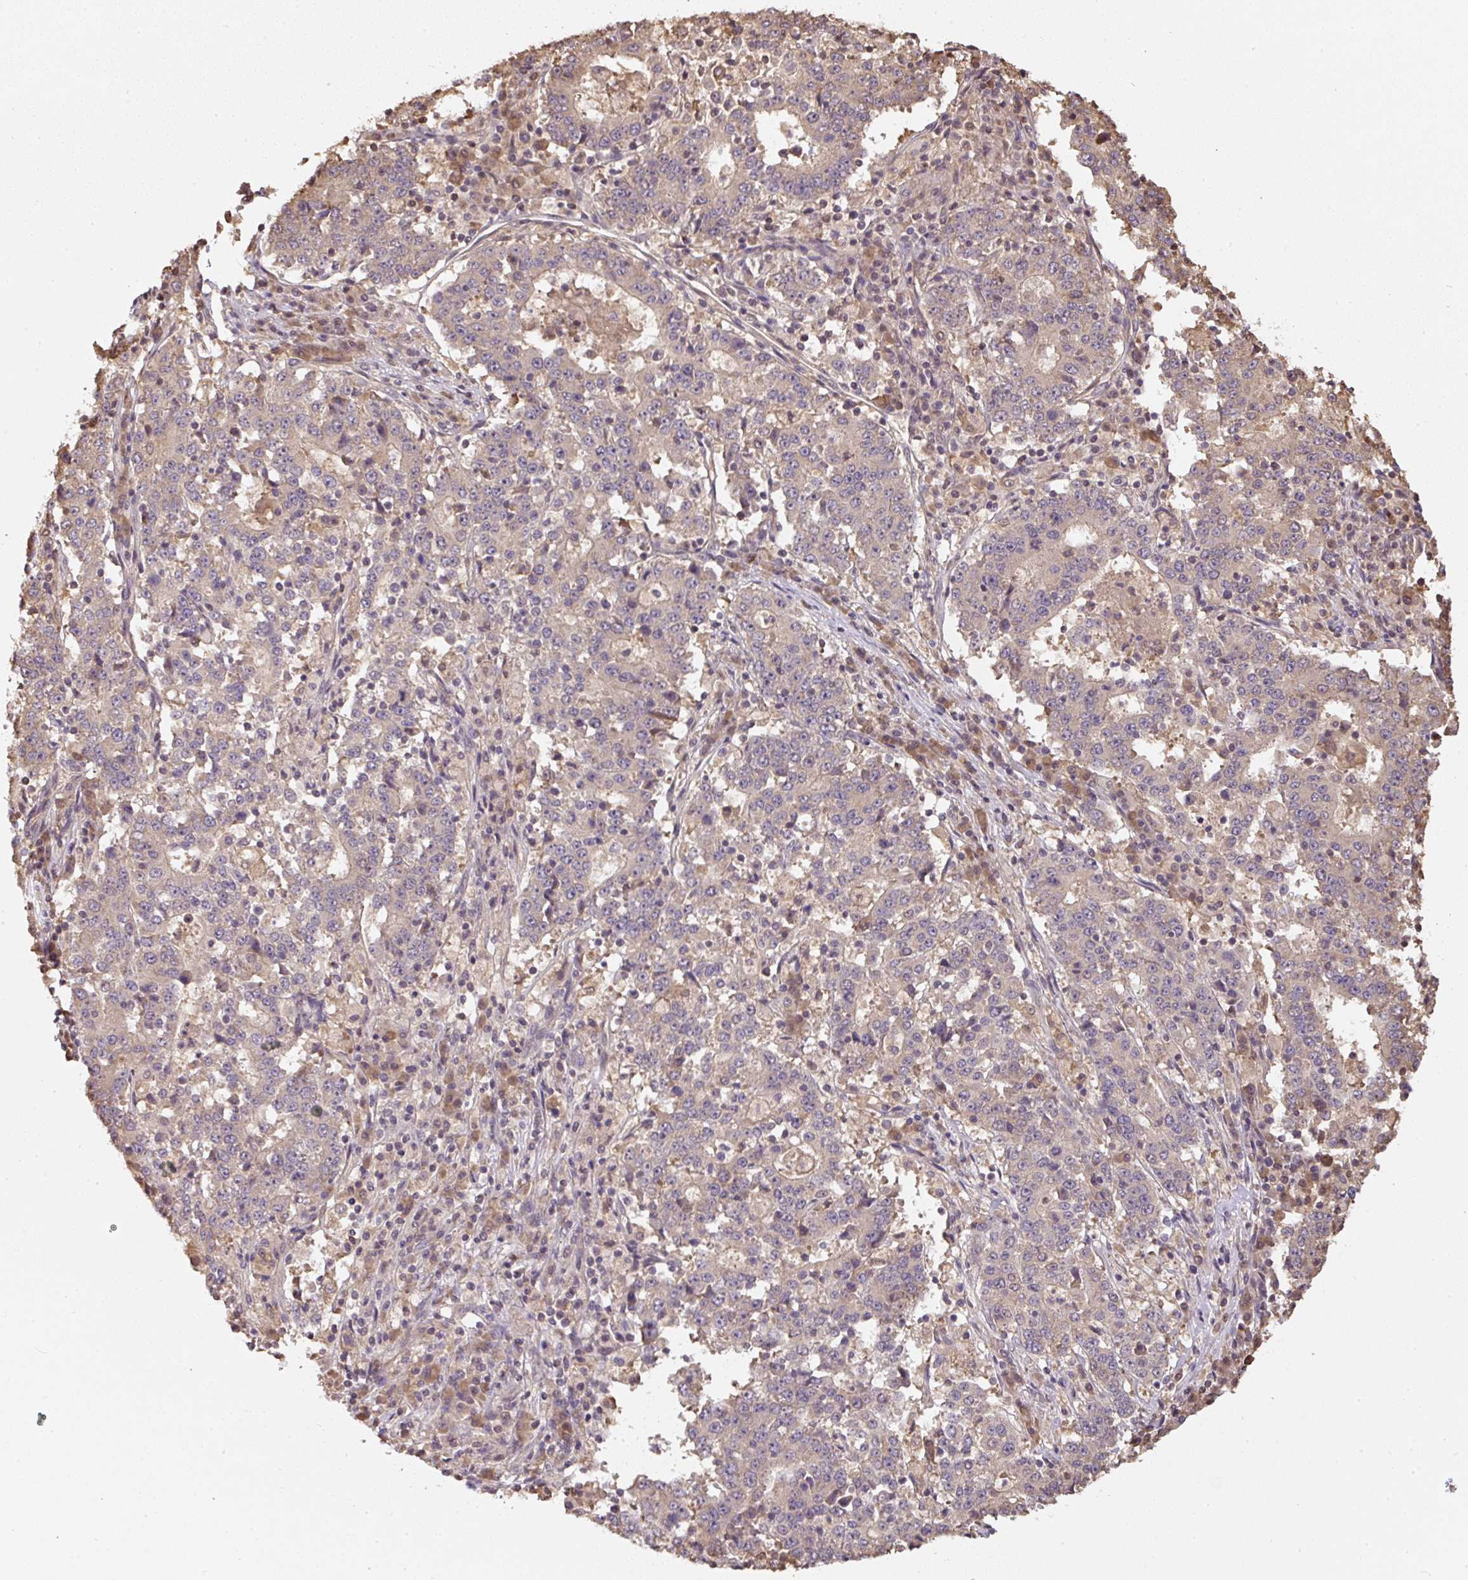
{"staining": {"intensity": "negative", "quantity": "none", "location": "none"}, "tissue": "stomach cancer", "cell_type": "Tumor cells", "image_type": "cancer", "snomed": [{"axis": "morphology", "description": "Adenocarcinoma, NOS"}, {"axis": "topography", "description": "Stomach"}], "caption": "DAB (3,3'-diaminobenzidine) immunohistochemical staining of stomach cancer (adenocarcinoma) exhibits no significant expression in tumor cells.", "gene": "TMEM170B", "patient": {"sex": "male", "age": 59}}